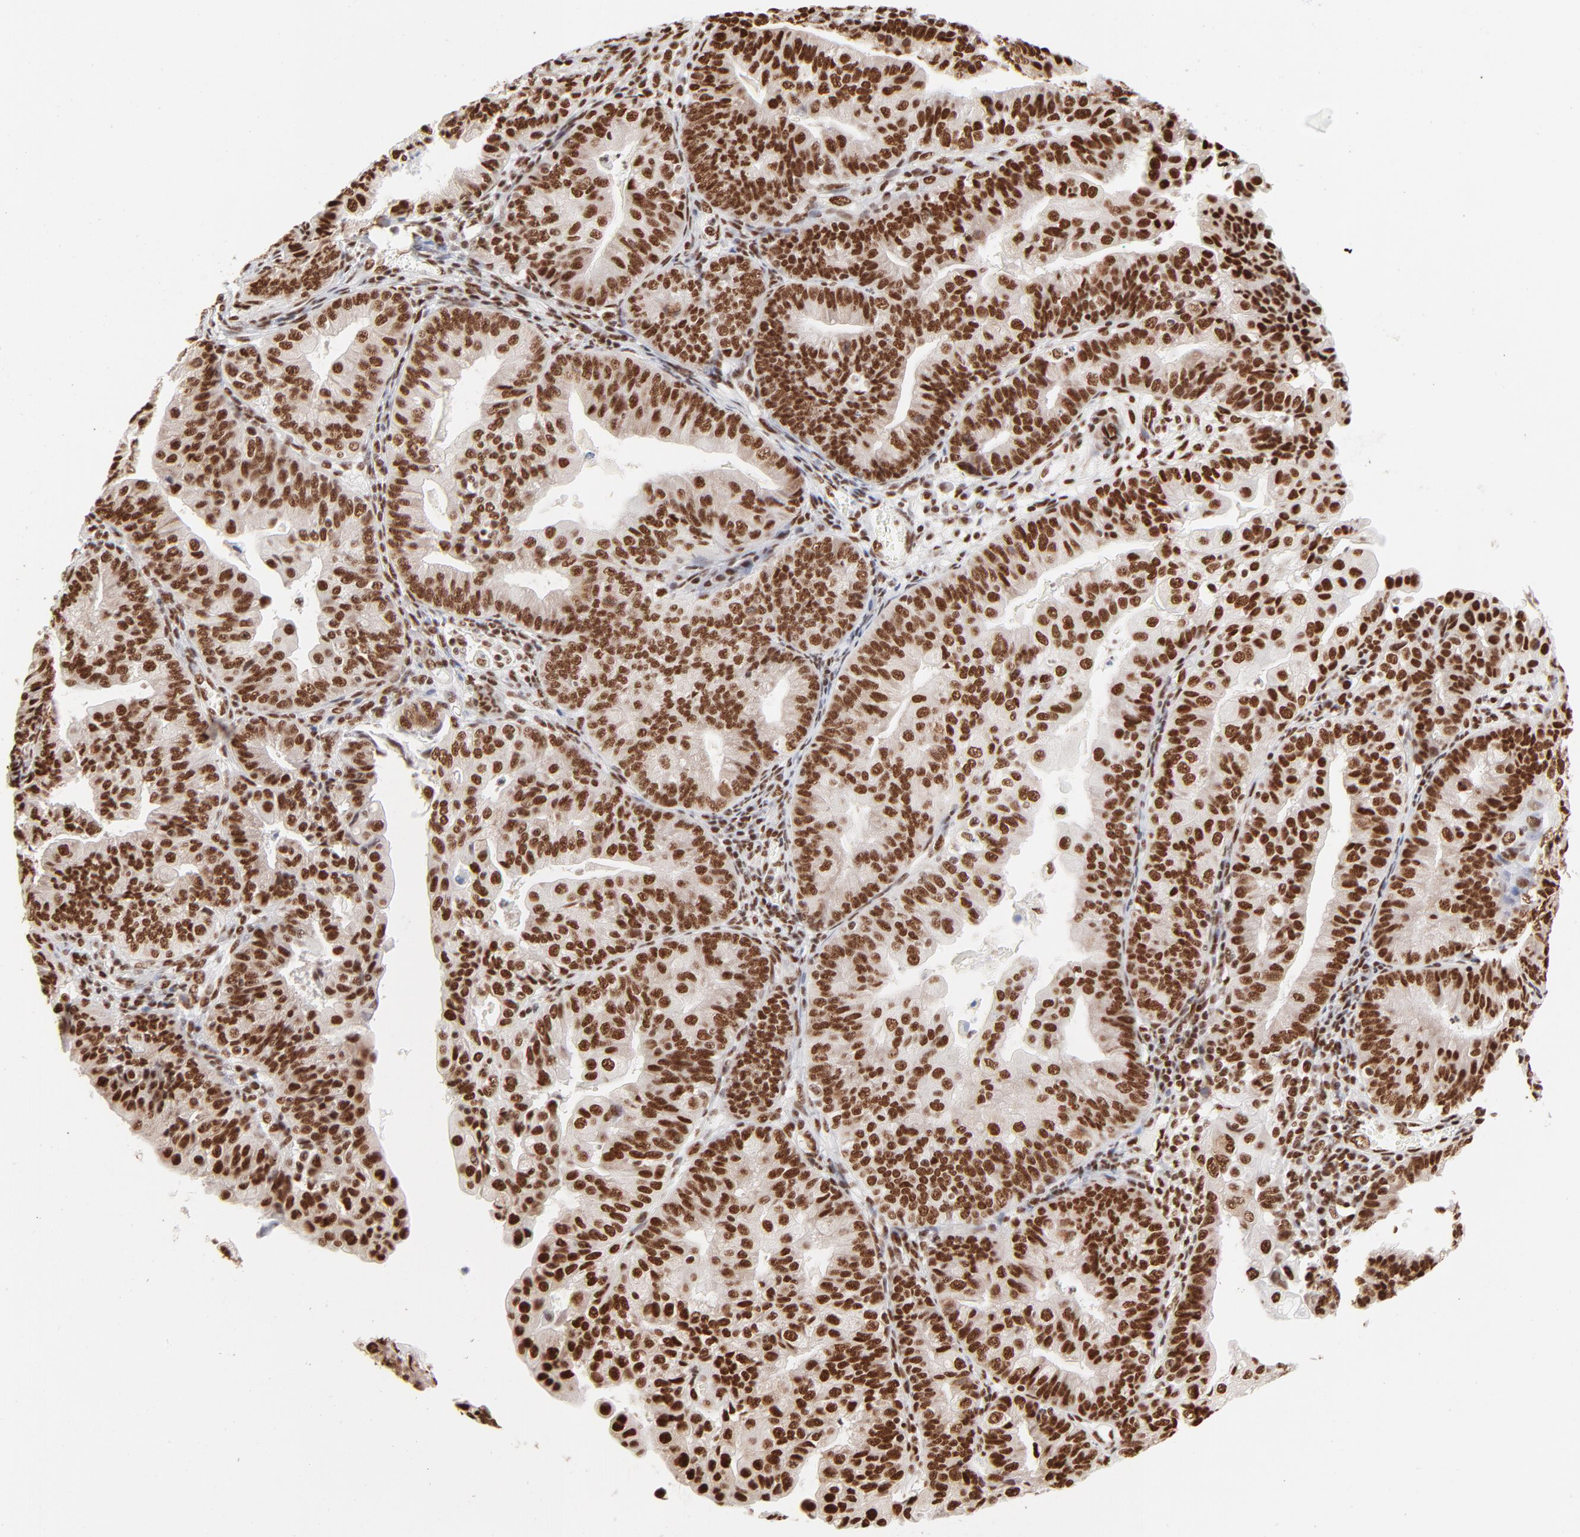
{"staining": {"intensity": "strong", "quantity": ">75%", "location": "nuclear"}, "tissue": "endometrial cancer", "cell_type": "Tumor cells", "image_type": "cancer", "snomed": [{"axis": "morphology", "description": "Adenocarcinoma, NOS"}, {"axis": "topography", "description": "Endometrium"}], "caption": "Tumor cells demonstrate high levels of strong nuclear staining in about >75% of cells in endometrial cancer (adenocarcinoma).", "gene": "TARDBP", "patient": {"sex": "female", "age": 56}}